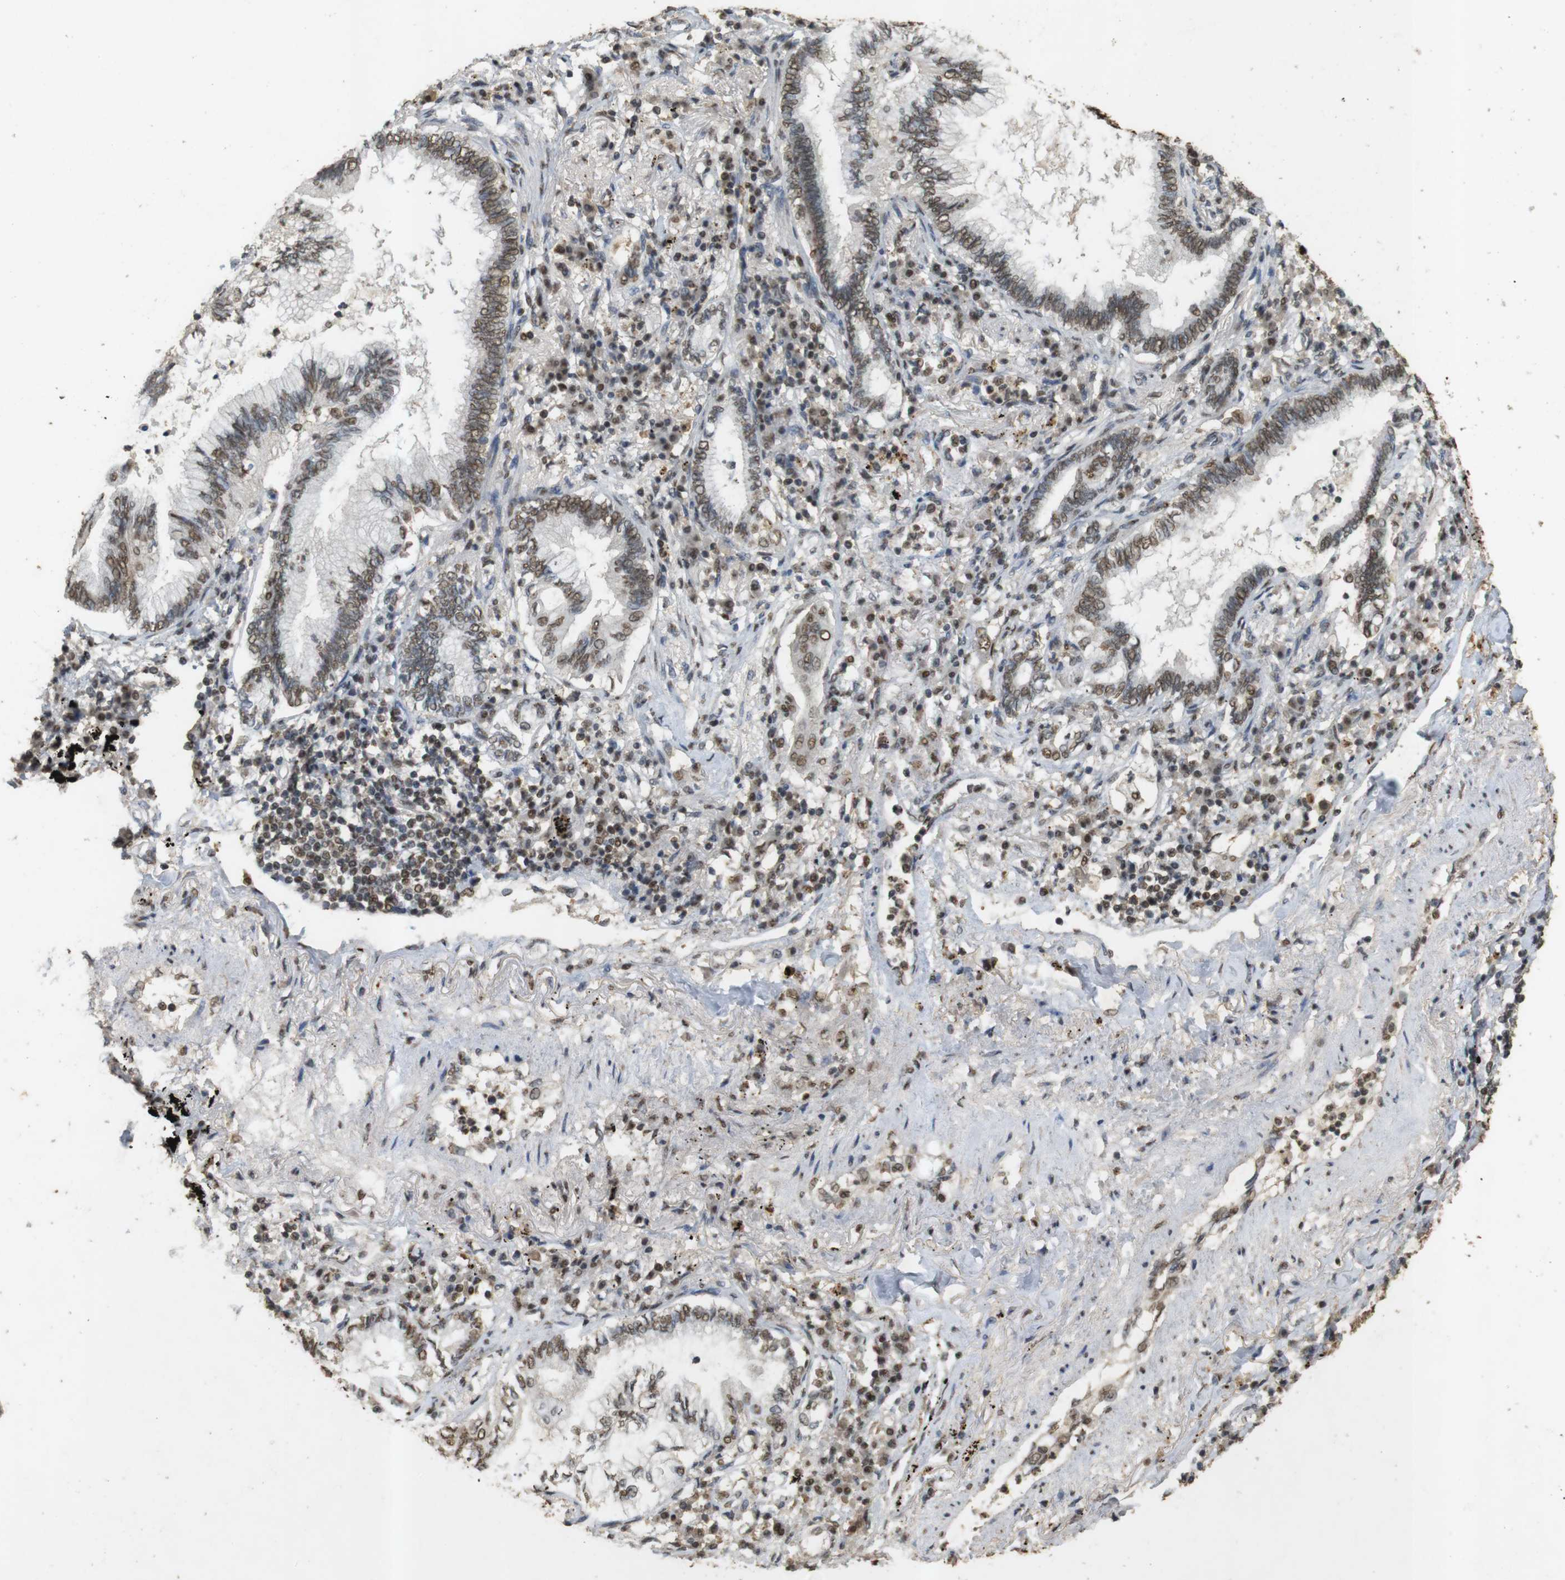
{"staining": {"intensity": "moderate", "quantity": ">75%", "location": "nuclear"}, "tissue": "lung cancer", "cell_type": "Tumor cells", "image_type": "cancer", "snomed": [{"axis": "morphology", "description": "Normal tissue, NOS"}, {"axis": "morphology", "description": "Adenocarcinoma, NOS"}, {"axis": "topography", "description": "Bronchus"}, {"axis": "topography", "description": "Lung"}], "caption": "Protein analysis of lung cancer (adenocarcinoma) tissue shows moderate nuclear staining in approximately >75% of tumor cells.", "gene": "GATA4", "patient": {"sex": "female", "age": 70}}